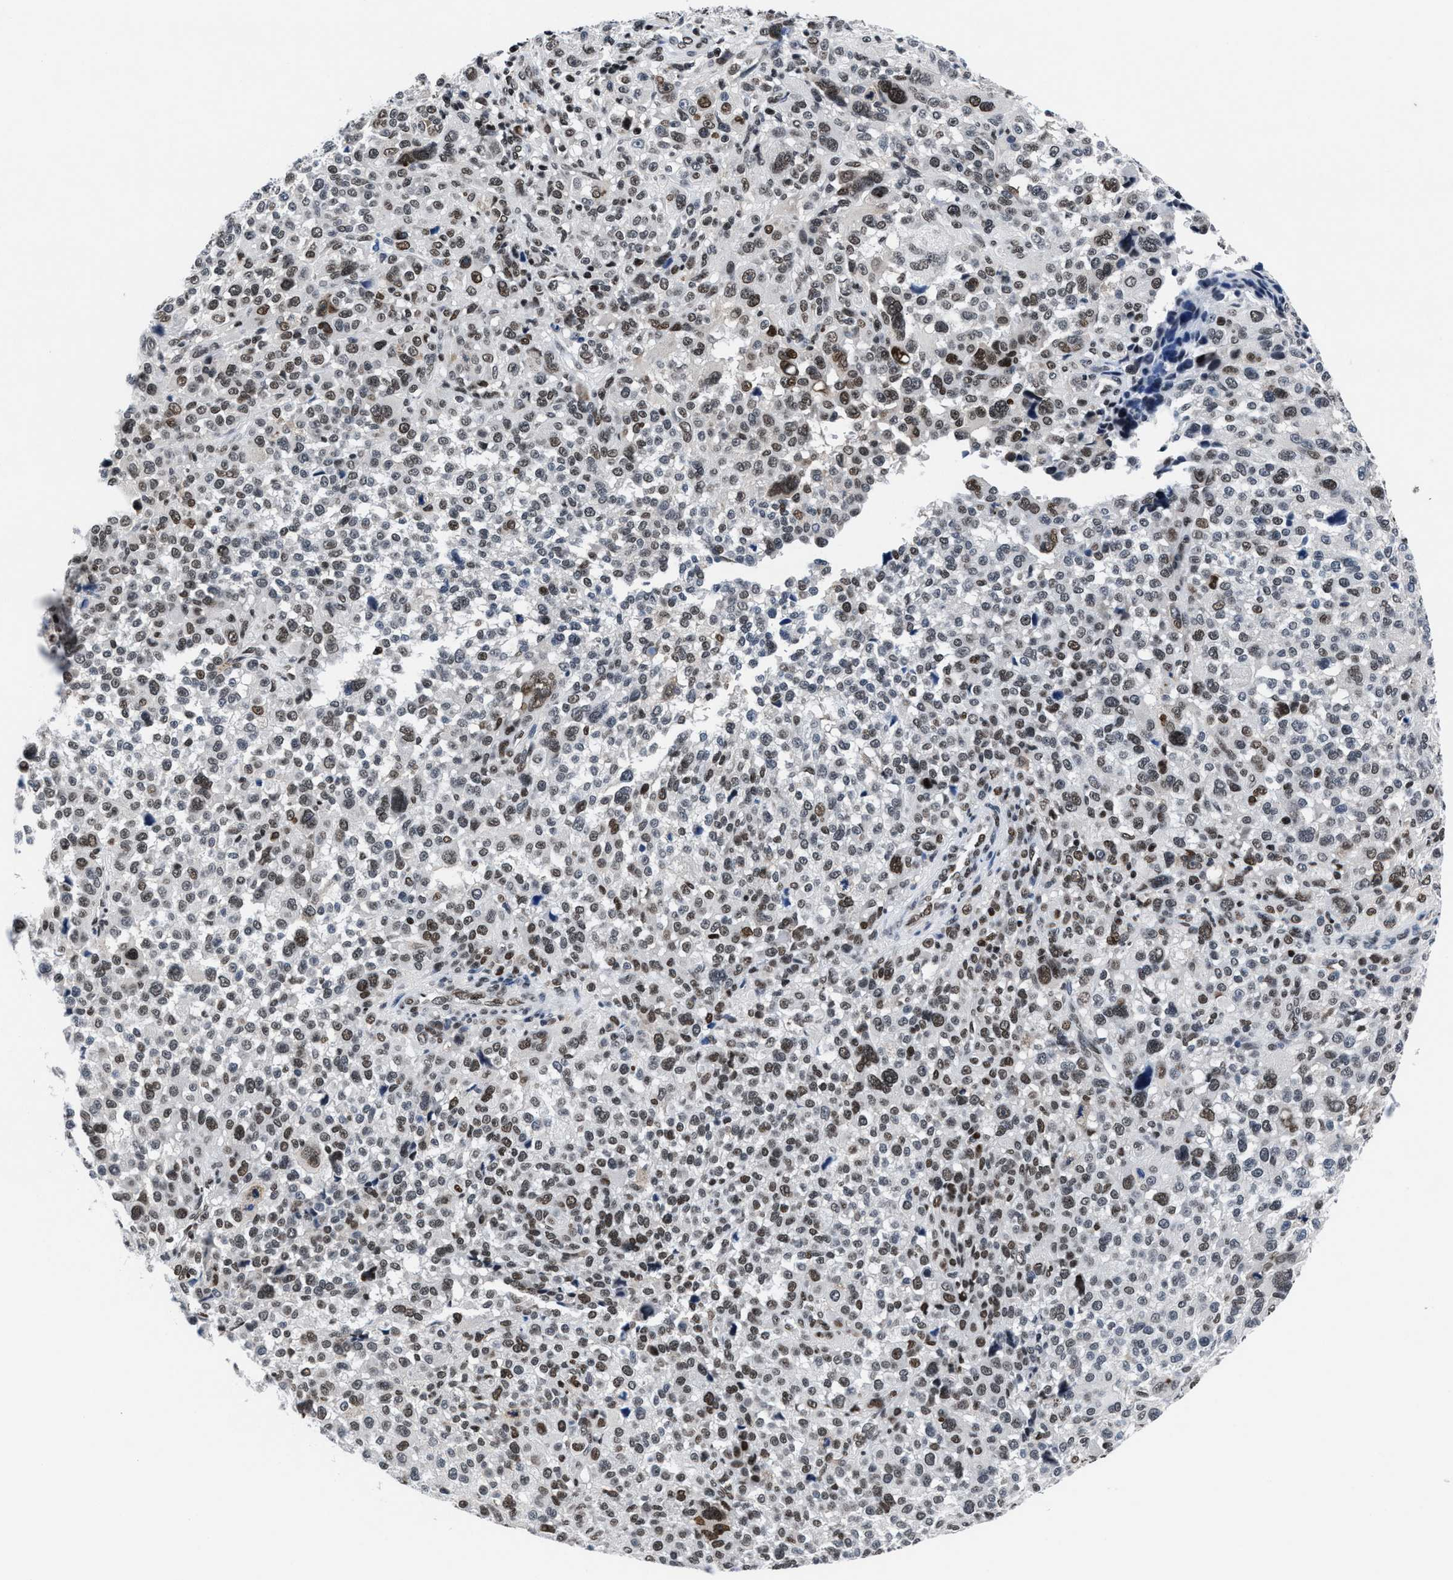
{"staining": {"intensity": "moderate", "quantity": ">75%", "location": "nuclear"}, "tissue": "melanoma", "cell_type": "Tumor cells", "image_type": "cancer", "snomed": [{"axis": "morphology", "description": "Malignant melanoma, NOS"}, {"axis": "topography", "description": "Skin"}], "caption": "Tumor cells reveal medium levels of moderate nuclear expression in about >75% of cells in malignant melanoma.", "gene": "WDR81", "patient": {"sex": "female", "age": 55}}